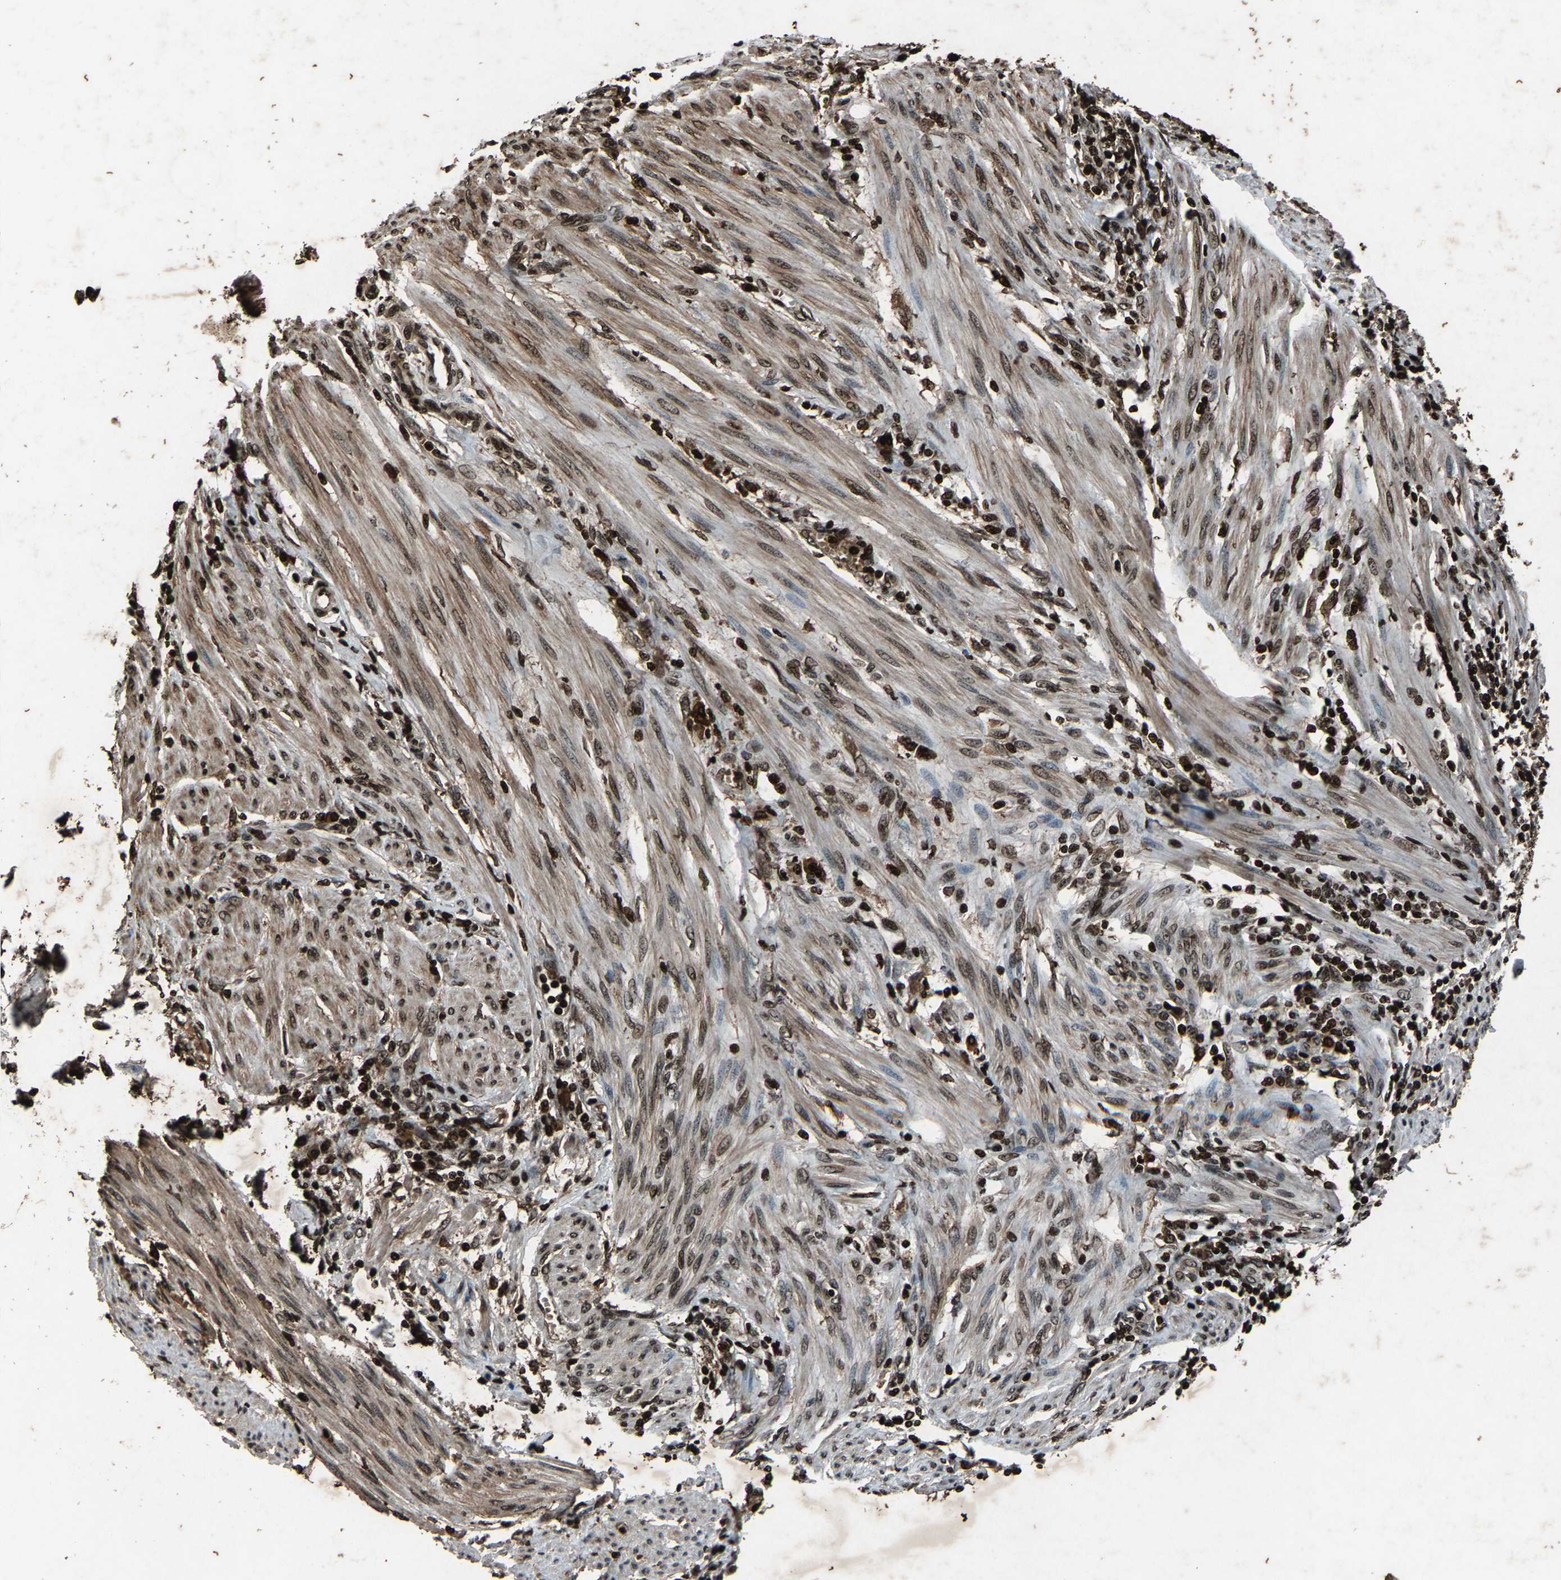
{"staining": {"intensity": "strong", "quantity": ">75%", "location": "nuclear"}, "tissue": "endometrial cancer", "cell_type": "Tumor cells", "image_type": "cancer", "snomed": [{"axis": "morphology", "description": "Adenocarcinoma, NOS"}, {"axis": "topography", "description": "Uterus"}, {"axis": "topography", "description": "Endometrium"}], "caption": "Immunohistochemistry (IHC) of endometrial cancer (adenocarcinoma) displays high levels of strong nuclear positivity in about >75% of tumor cells. The protein is shown in brown color, while the nuclei are stained blue.", "gene": "H4C1", "patient": {"sex": "female", "age": 70}}